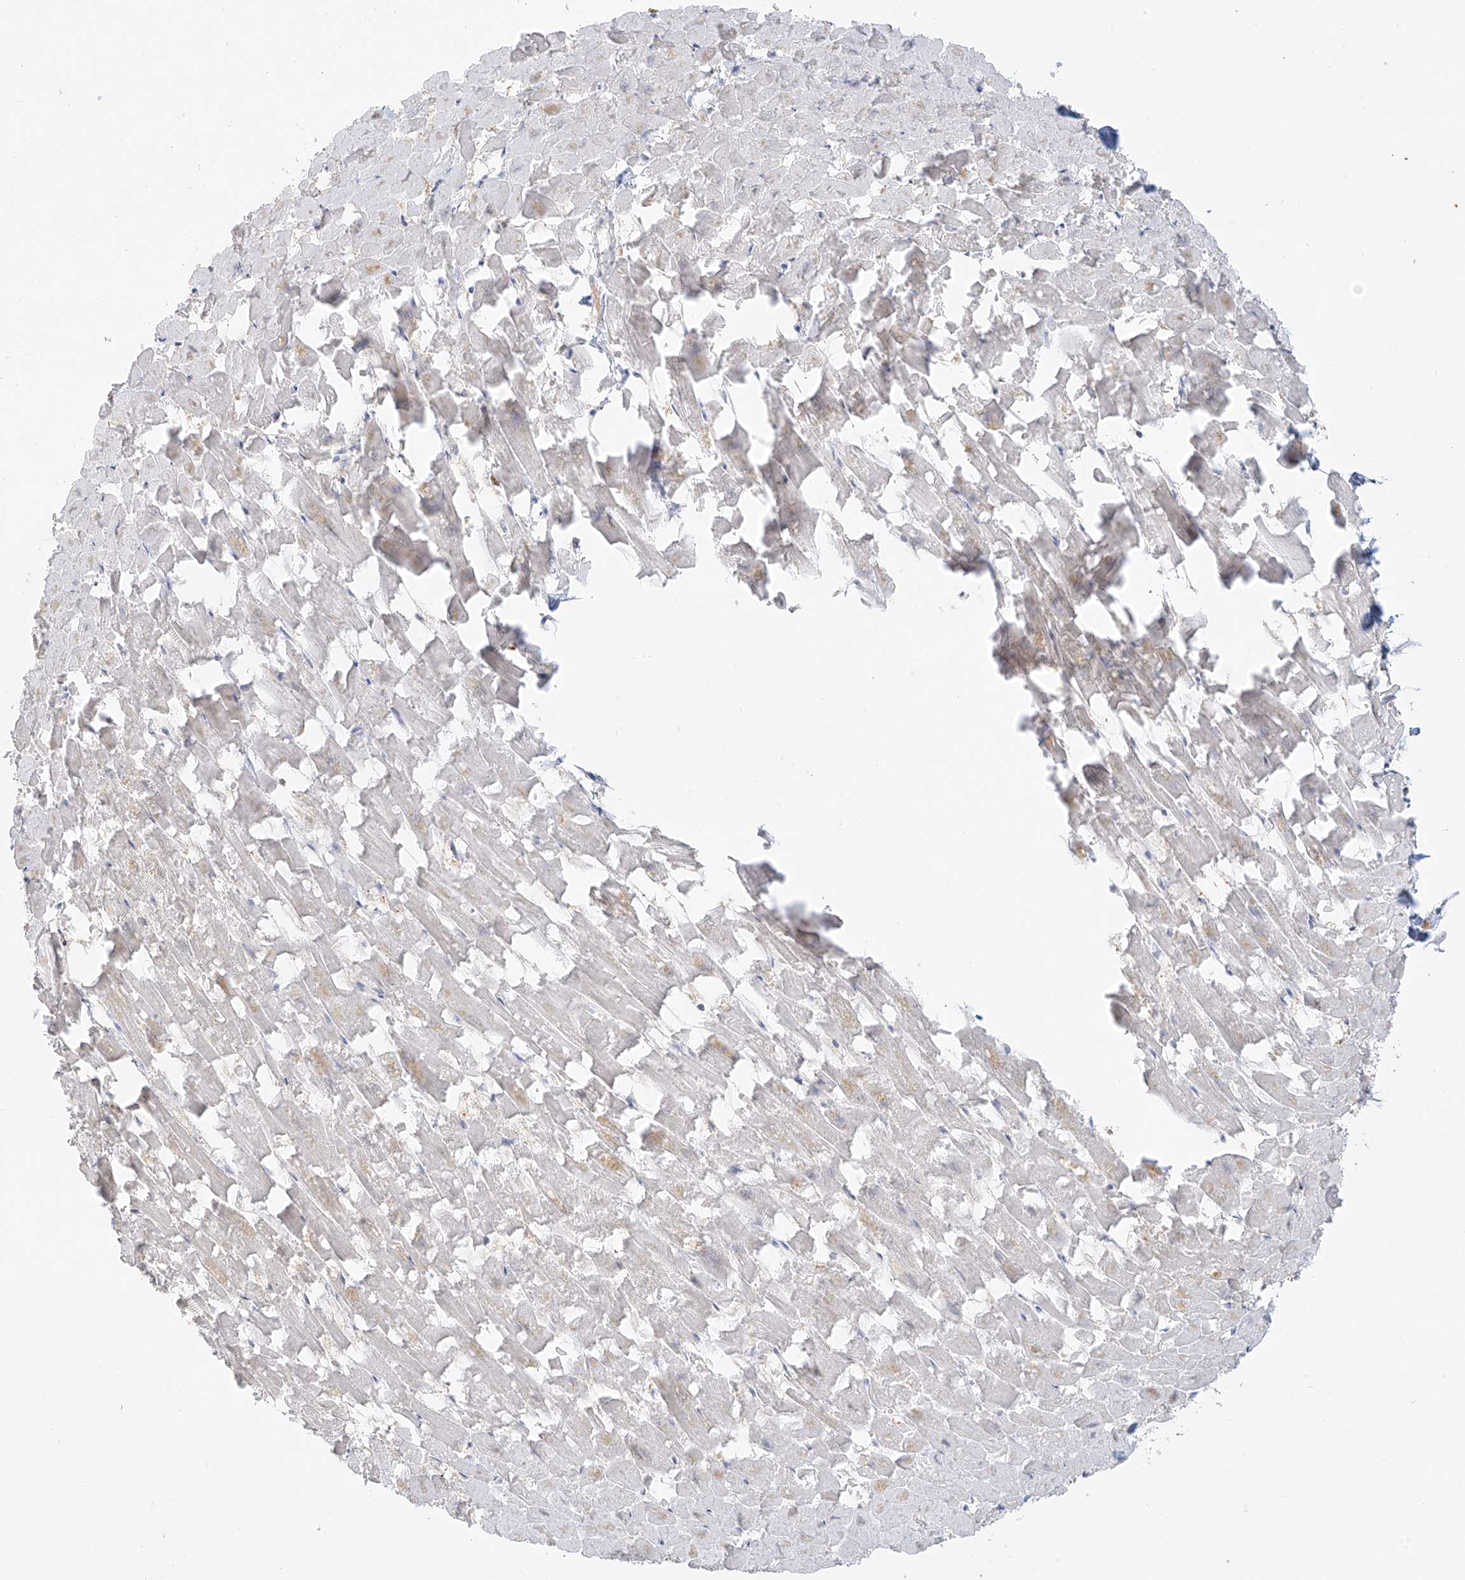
{"staining": {"intensity": "negative", "quantity": "none", "location": "none"}, "tissue": "heart muscle", "cell_type": "Cardiomyocytes", "image_type": "normal", "snomed": [{"axis": "morphology", "description": "Normal tissue, NOS"}, {"axis": "topography", "description": "Heart"}], "caption": "Protein analysis of normal heart muscle demonstrates no significant expression in cardiomyocytes.", "gene": "UPK1B", "patient": {"sex": "female", "age": 64}}